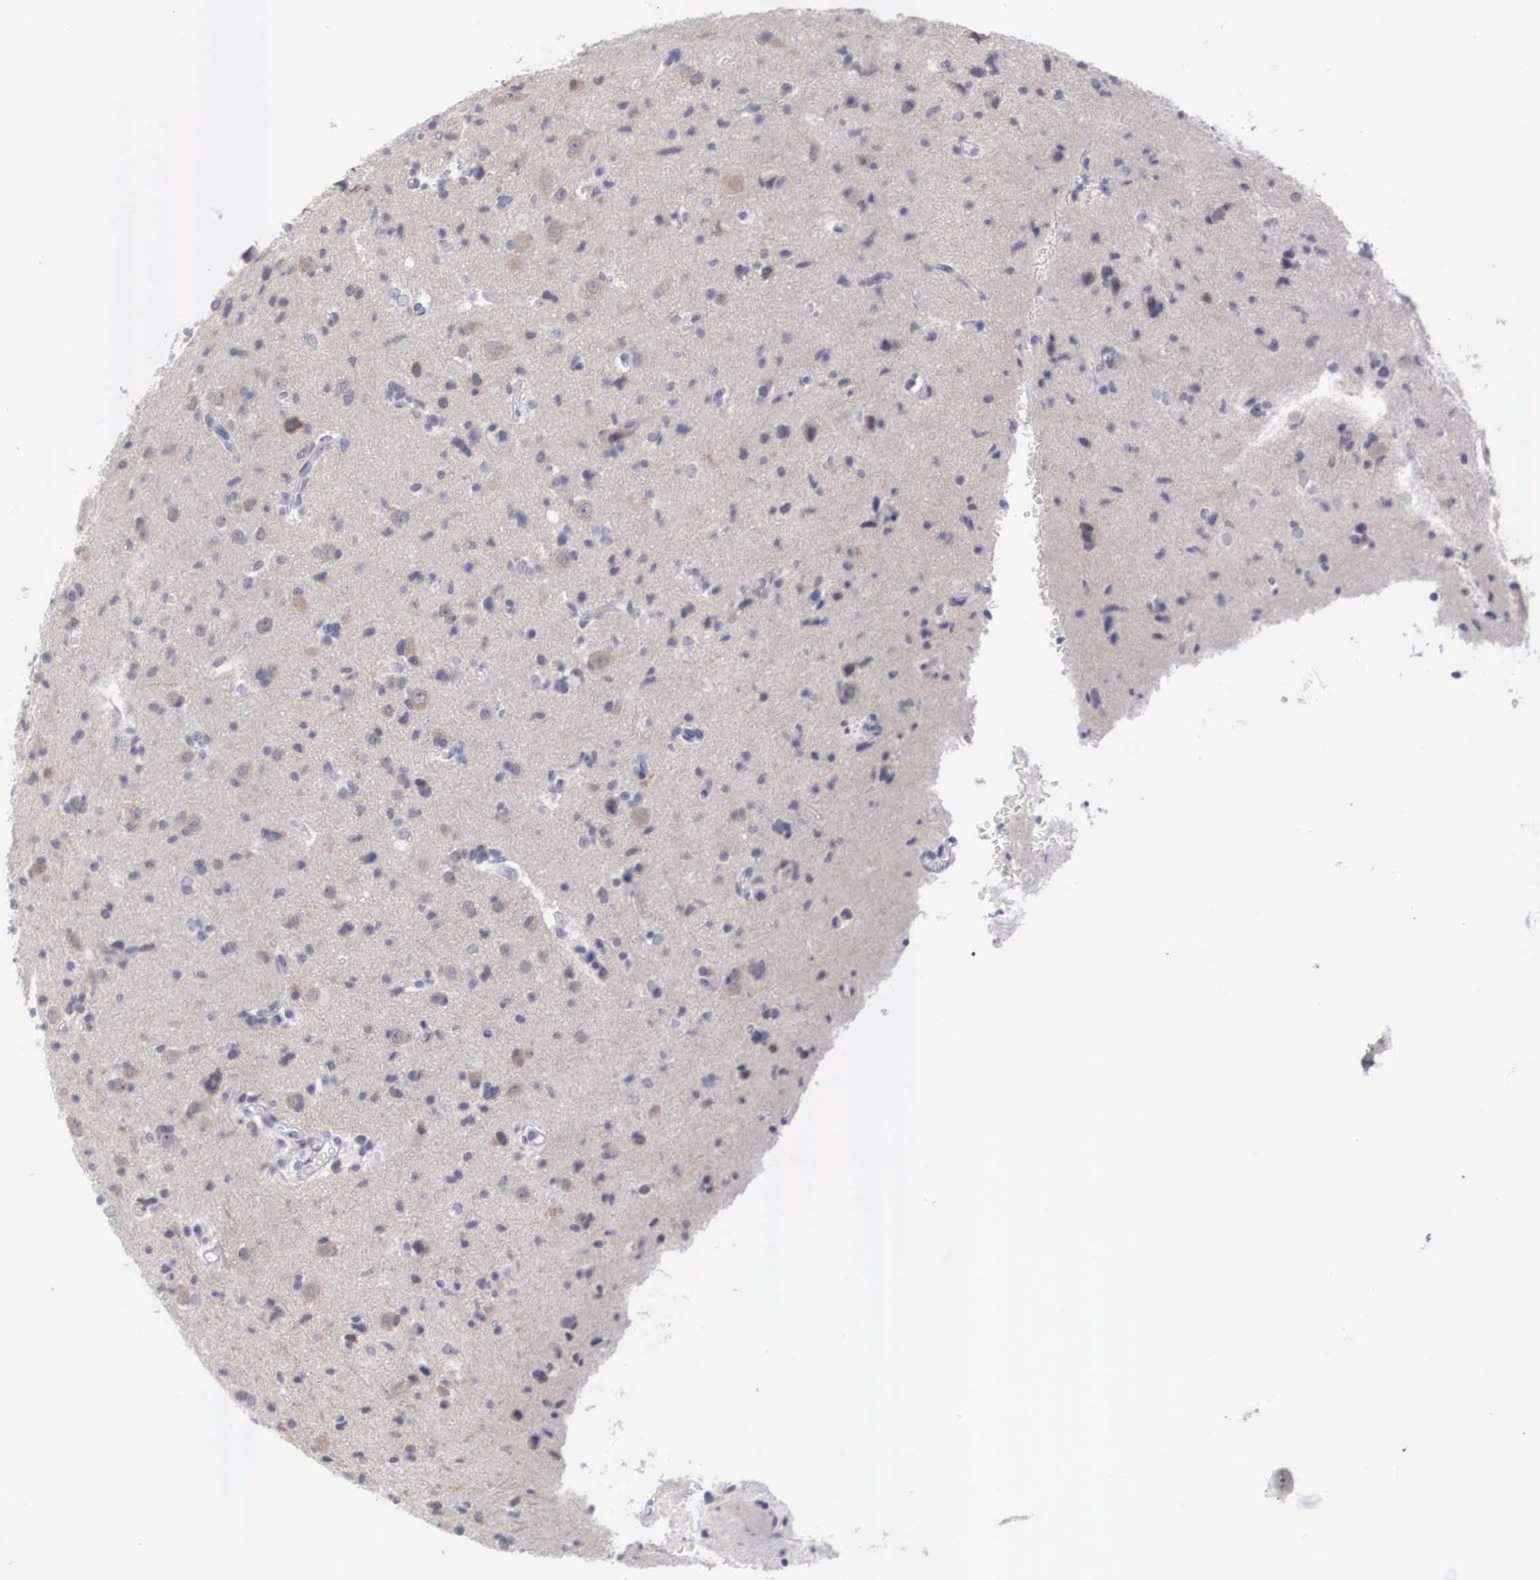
{"staining": {"intensity": "weak", "quantity": "<25%", "location": "cytoplasmic/membranous"}, "tissue": "glioma", "cell_type": "Tumor cells", "image_type": "cancer", "snomed": [{"axis": "morphology", "description": "Glioma, malignant, Low grade"}, {"axis": "topography", "description": "Brain"}], "caption": "High power microscopy image of an IHC histopathology image of glioma, revealing no significant positivity in tumor cells. Brightfield microscopy of IHC stained with DAB (3,3'-diaminobenzidine) (brown) and hematoxylin (blue), captured at high magnification.", "gene": "REPS2", "patient": {"sex": "female", "age": 46}}